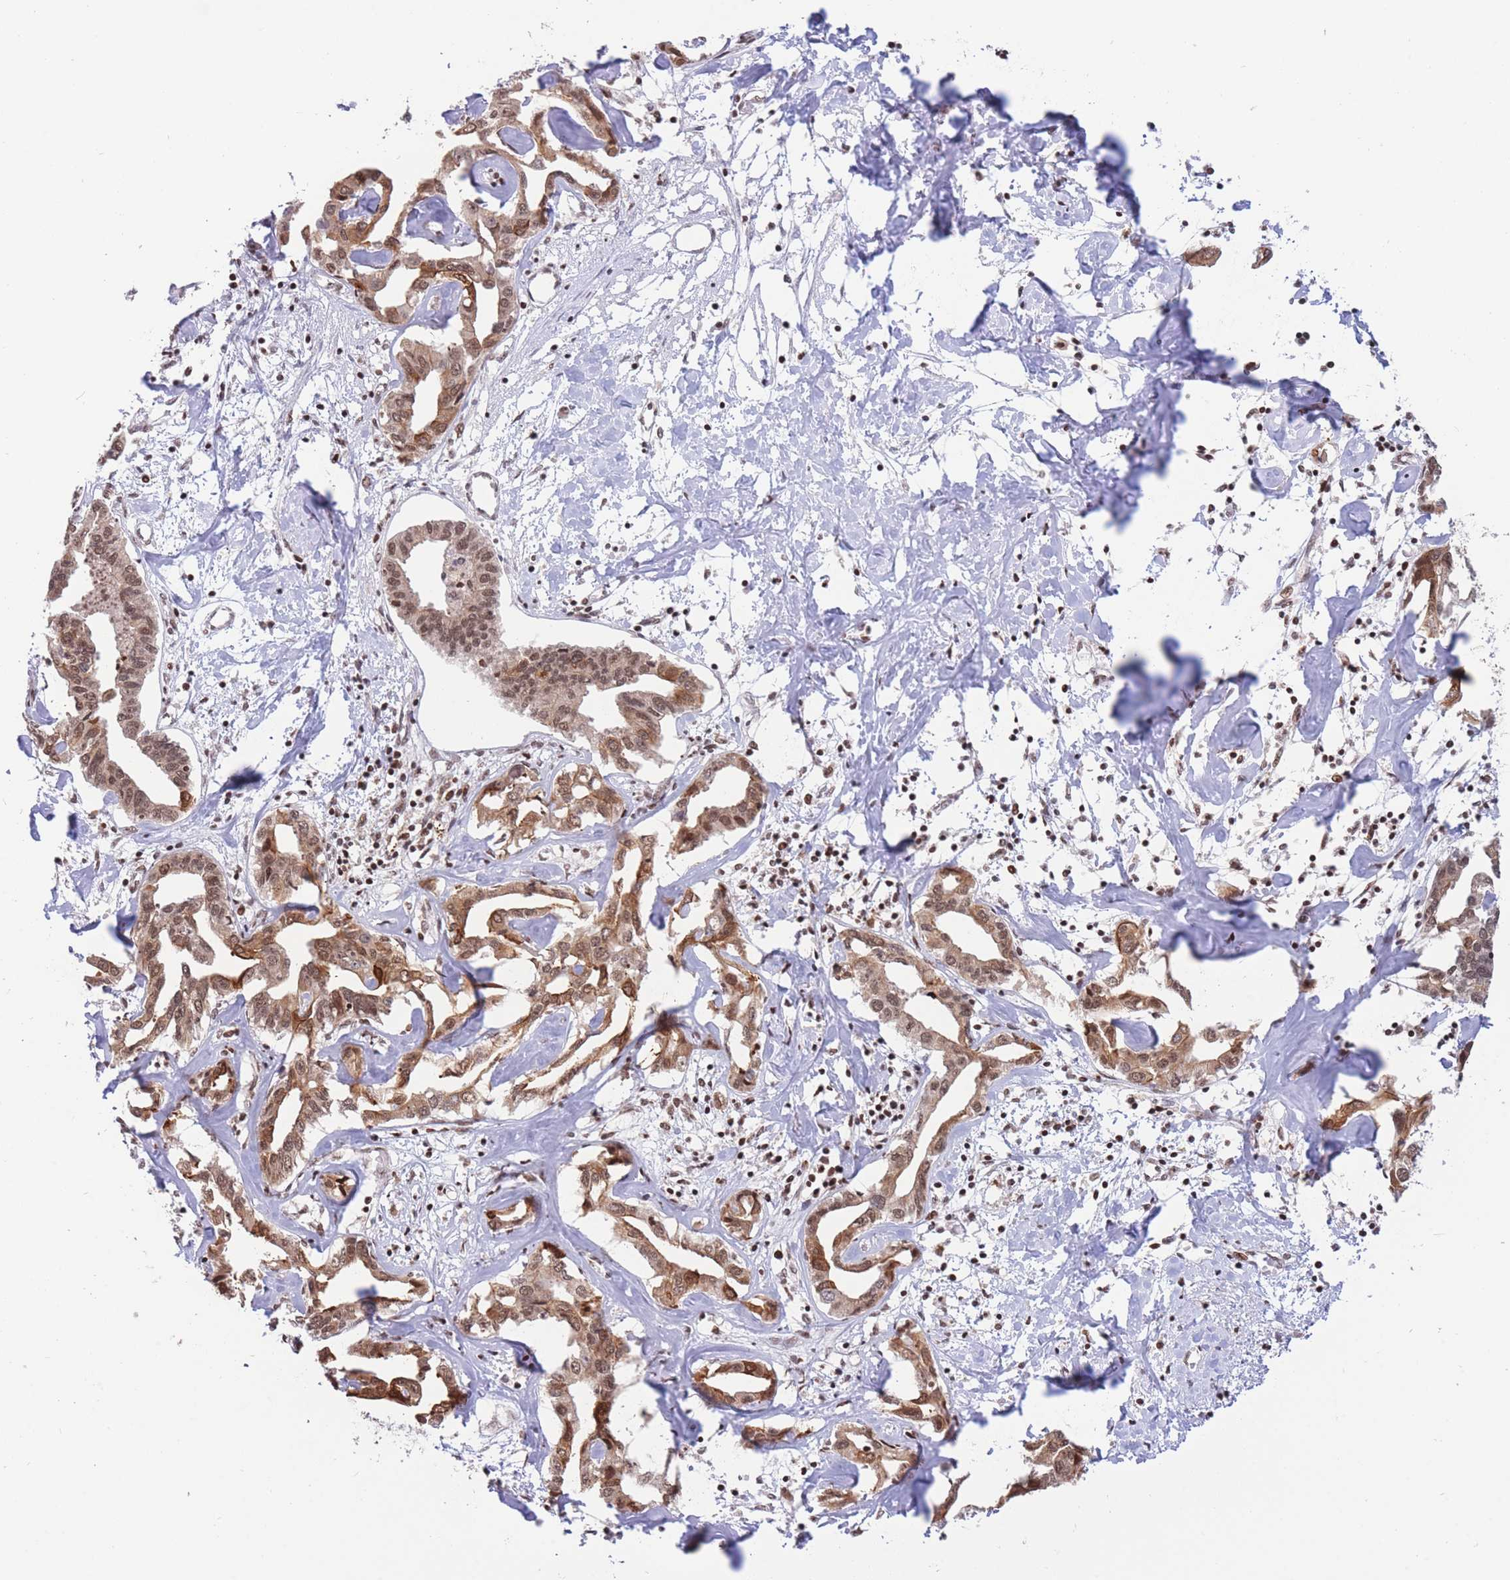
{"staining": {"intensity": "moderate", "quantity": ">75%", "location": "cytoplasmic/membranous,nuclear"}, "tissue": "liver cancer", "cell_type": "Tumor cells", "image_type": "cancer", "snomed": [{"axis": "morphology", "description": "Cholangiocarcinoma"}, {"axis": "topography", "description": "Liver"}], "caption": "A medium amount of moderate cytoplasmic/membranous and nuclear positivity is identified in about >75% of tumor cells in liver cholangiocarcinoma tissue.", "gene": "TARBP2", "patient": {"sex": "male", "age": 59}}